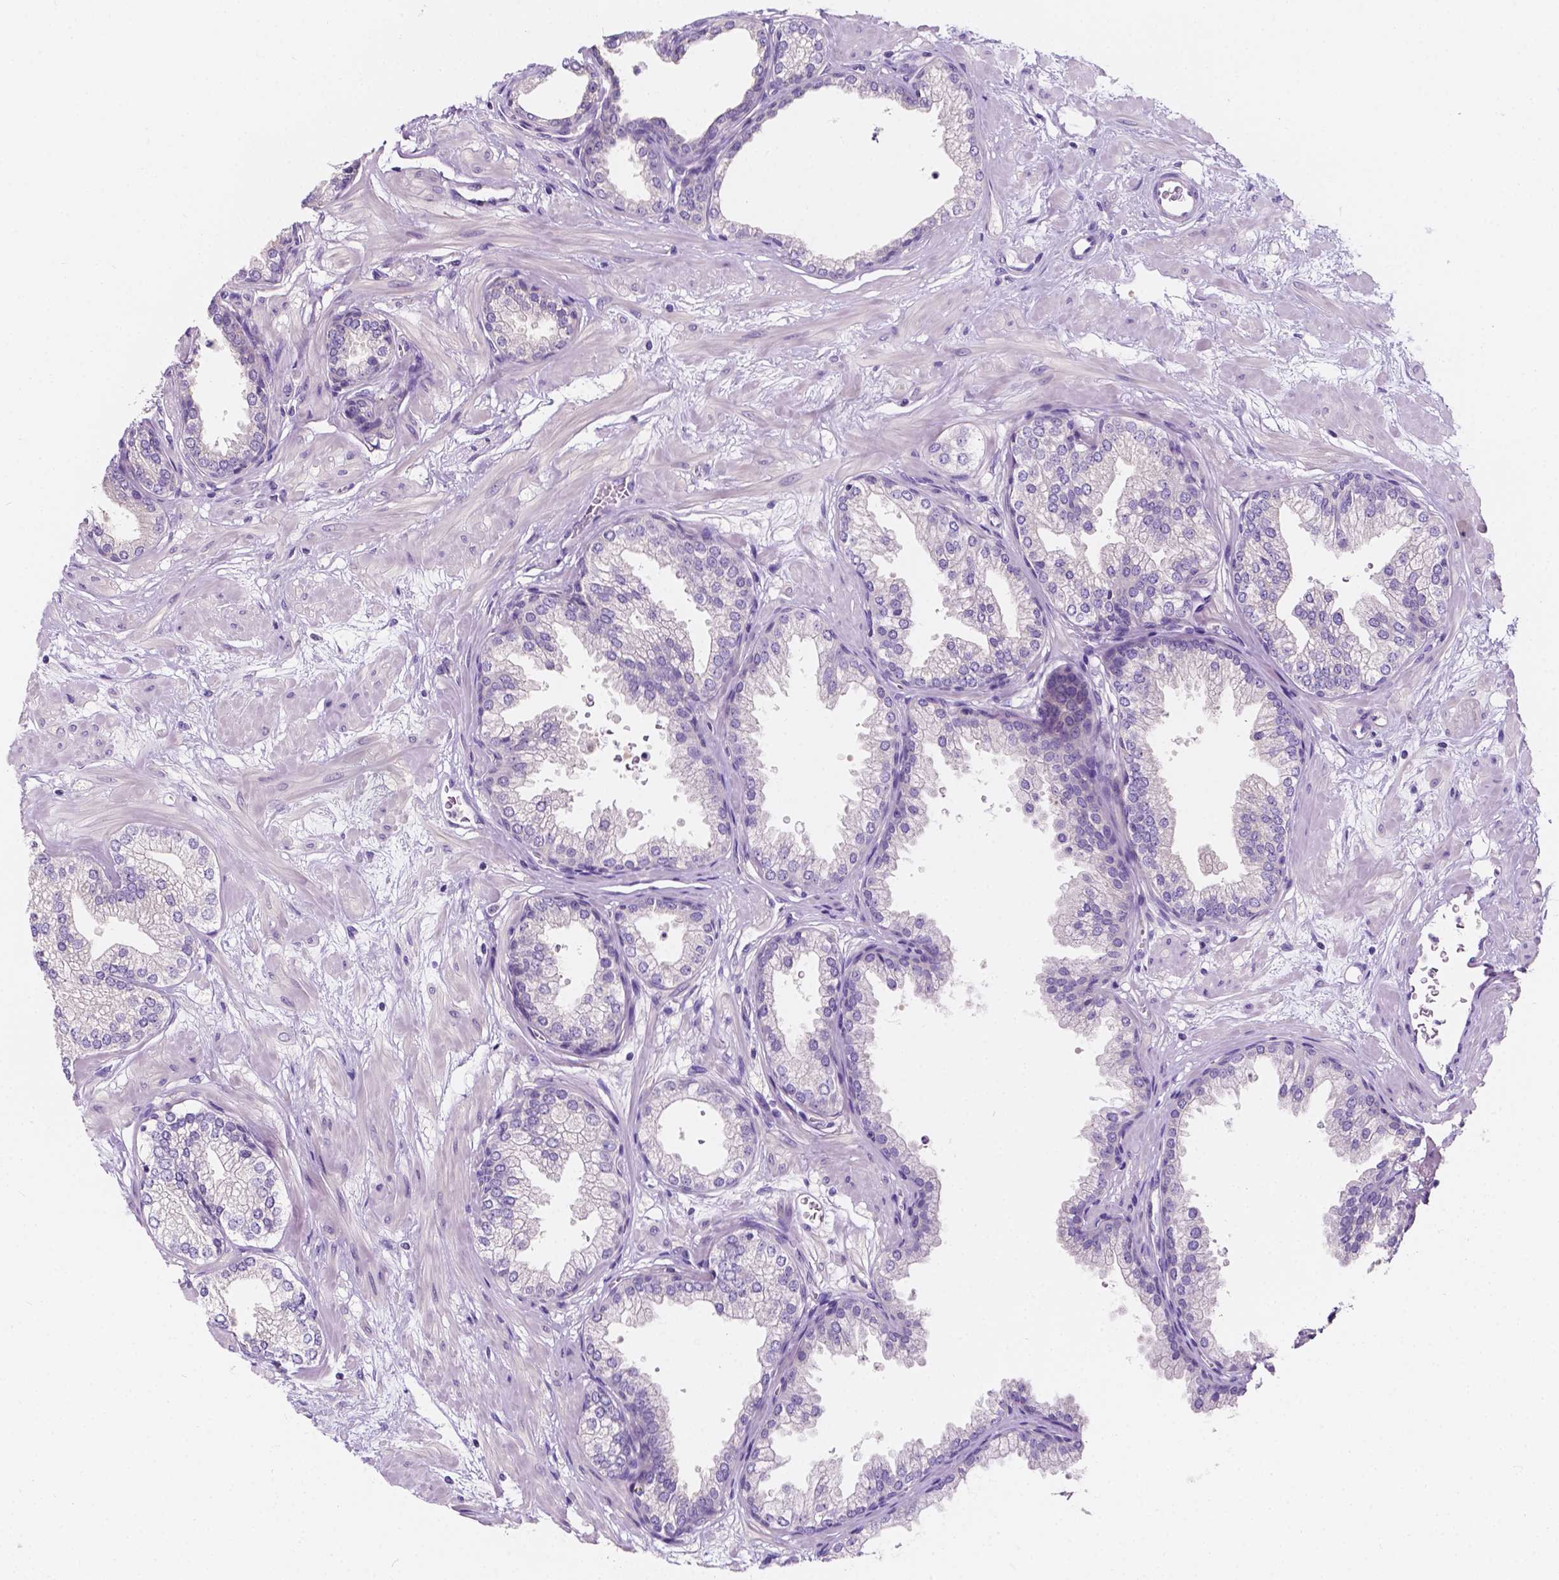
{"staining": {"intensity": "negative", "quantity": "none", "location": "none"}, "tissue": "prostate", "cell_type": "Glandular cells", "image_type": "normal", "snomed": [{"axis": "morphology", "description": "Normal tissue, NOS"}, {"axis": "topography", "description": "Prostate"}], "caption": "This photomicrograph is of benign prostate stained with immunohistochemistry to label a protein in brown with the nuclei are counter-stained blue. There is no positivity in glandular cells. (DAB (3,3'-diaminobenzidine) immunohistochemistry (IHC) visualized using brightfield microscopy, high magnification).", "gene": "SIRT2", "patient": {"sex": "male", "age": 37}}